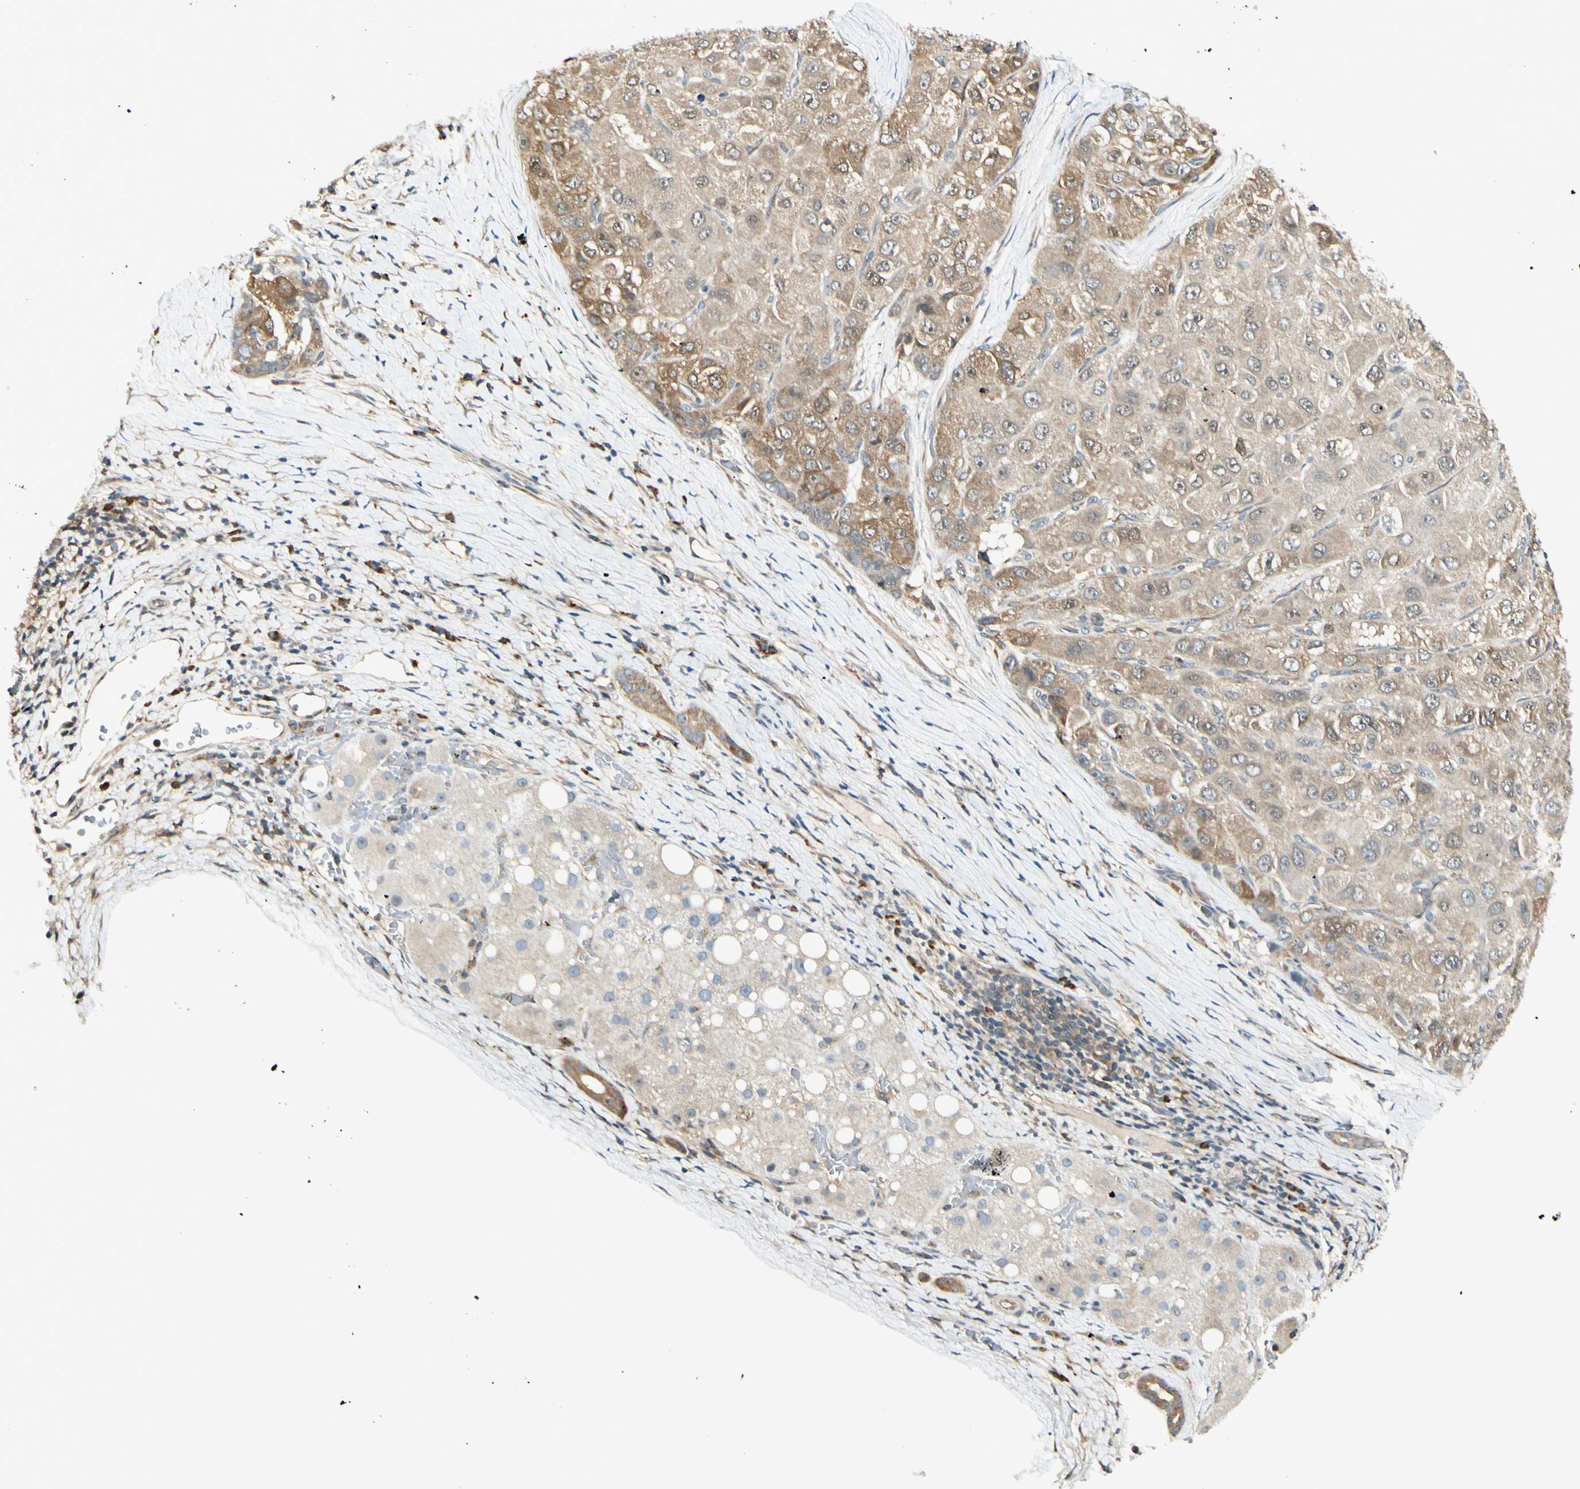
{"staining": {"intensity": "weak", "quantity": "25%-75%", "location": "cytoplasmic/membranous"}, "tissue": "liver cancer", "cell_type": "Tumor cells", "image_type": "cancer", "snomed": [{"axis": "morphology", "description": "Carcinoma, Hepatocellular, NOS"}, {"axis": "topography", "description": "Liver"}], "caption": "Human liver cancer stained with a brown dye reveals weak cytoplasmic/membranous positive positivity in about 25%-75% of tumor cells.", "gene": "IPO5", "patient": {"sex": "male", "age": 80}}